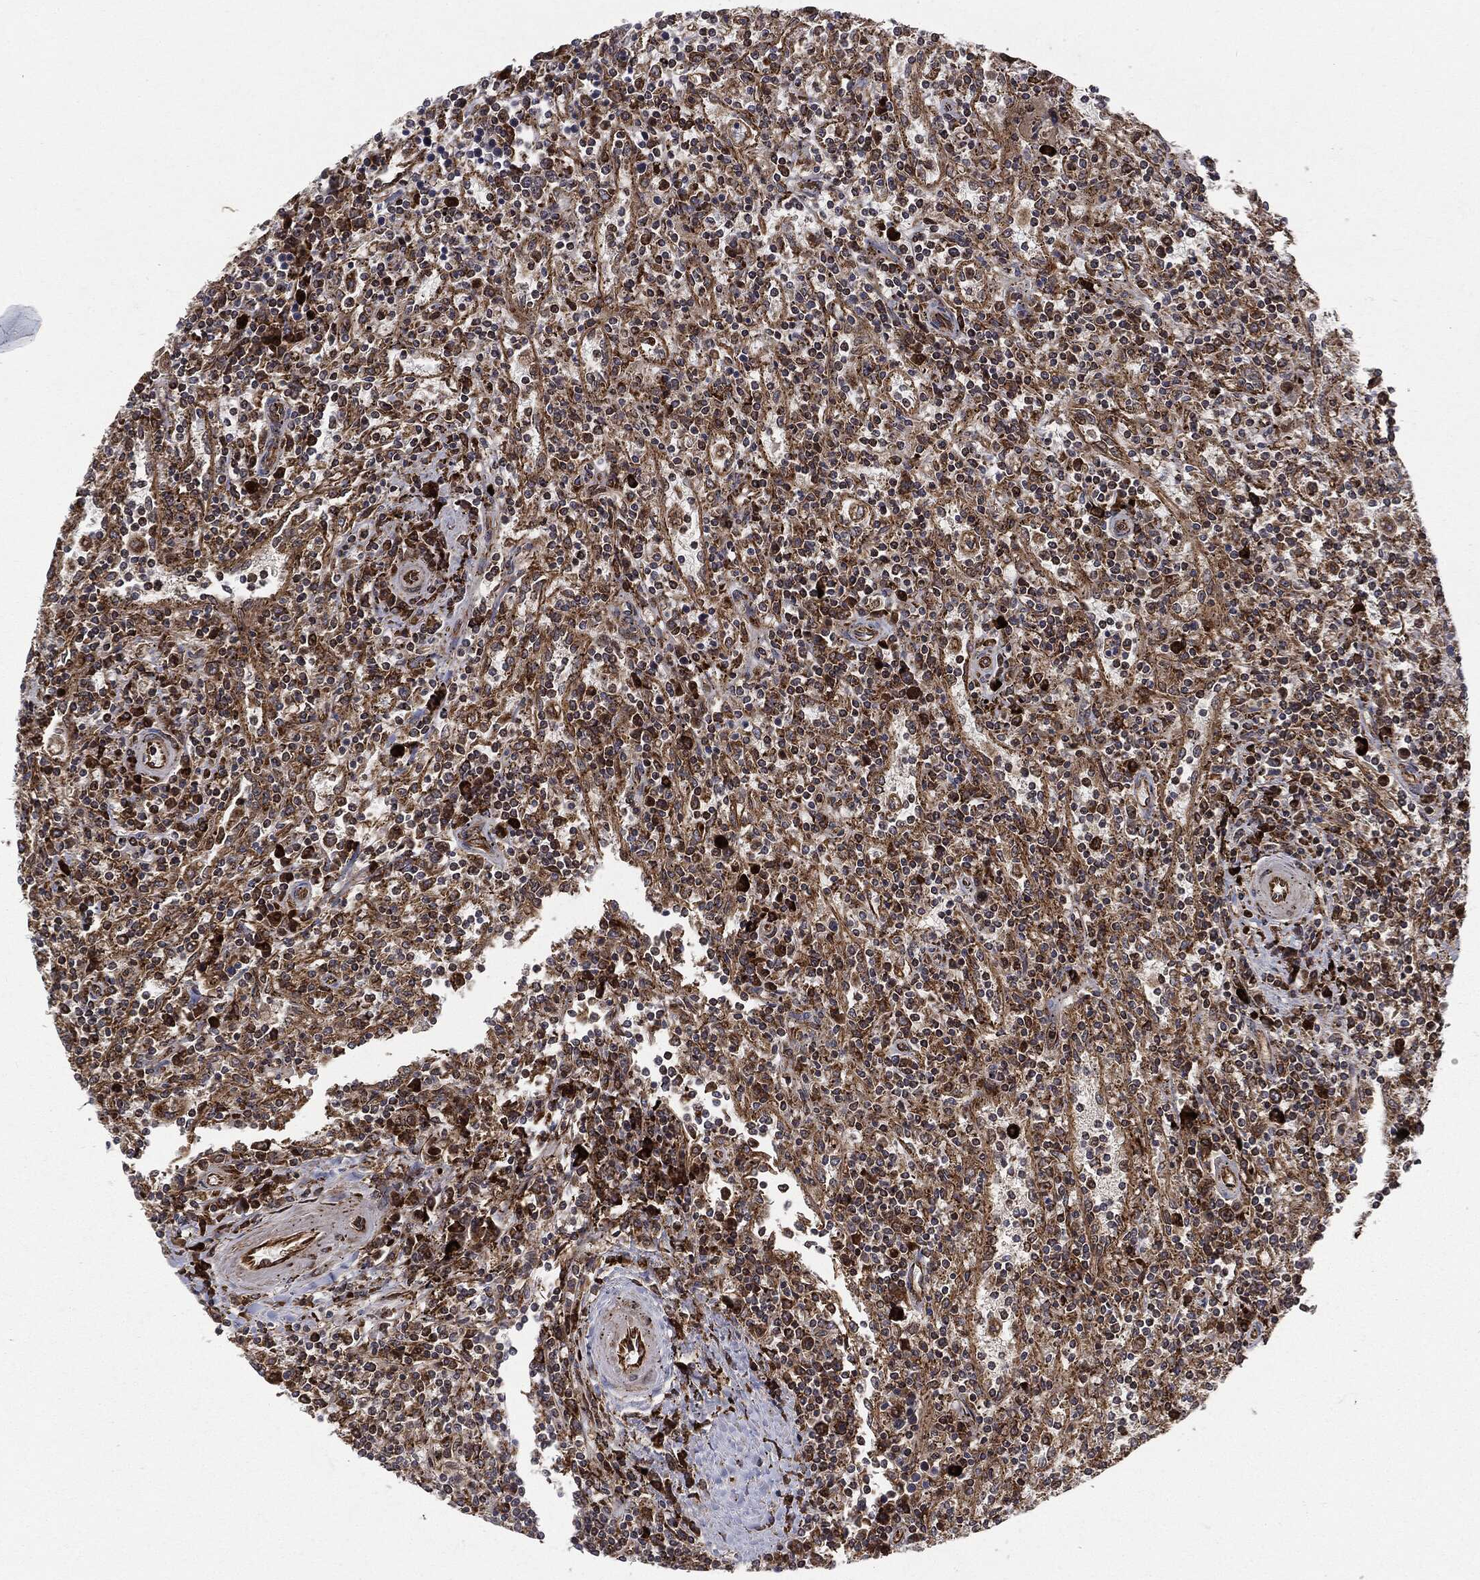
{"staining": {"intensity": "moderate", "quantity": ">75%", "location": "cytoplasmic/membranous"}, "tissue": "lymphoma", "cell_type": "Tumor cells", "image_type": "cancer", "snomed": [{"axis": "morphology", "description": "Malignant lymphoma, non-Hodgkin's type, Low grade"}, {"axis": "topography", "description": "Spleen"}], "caption": "Protein analysis of lymphoma tissue exhibits moderate cytoplasmic/membranous expression in approximately >75% of tumor cells.", "gene": "CYLD", "patient": {"sex": "male", "age": 62}}